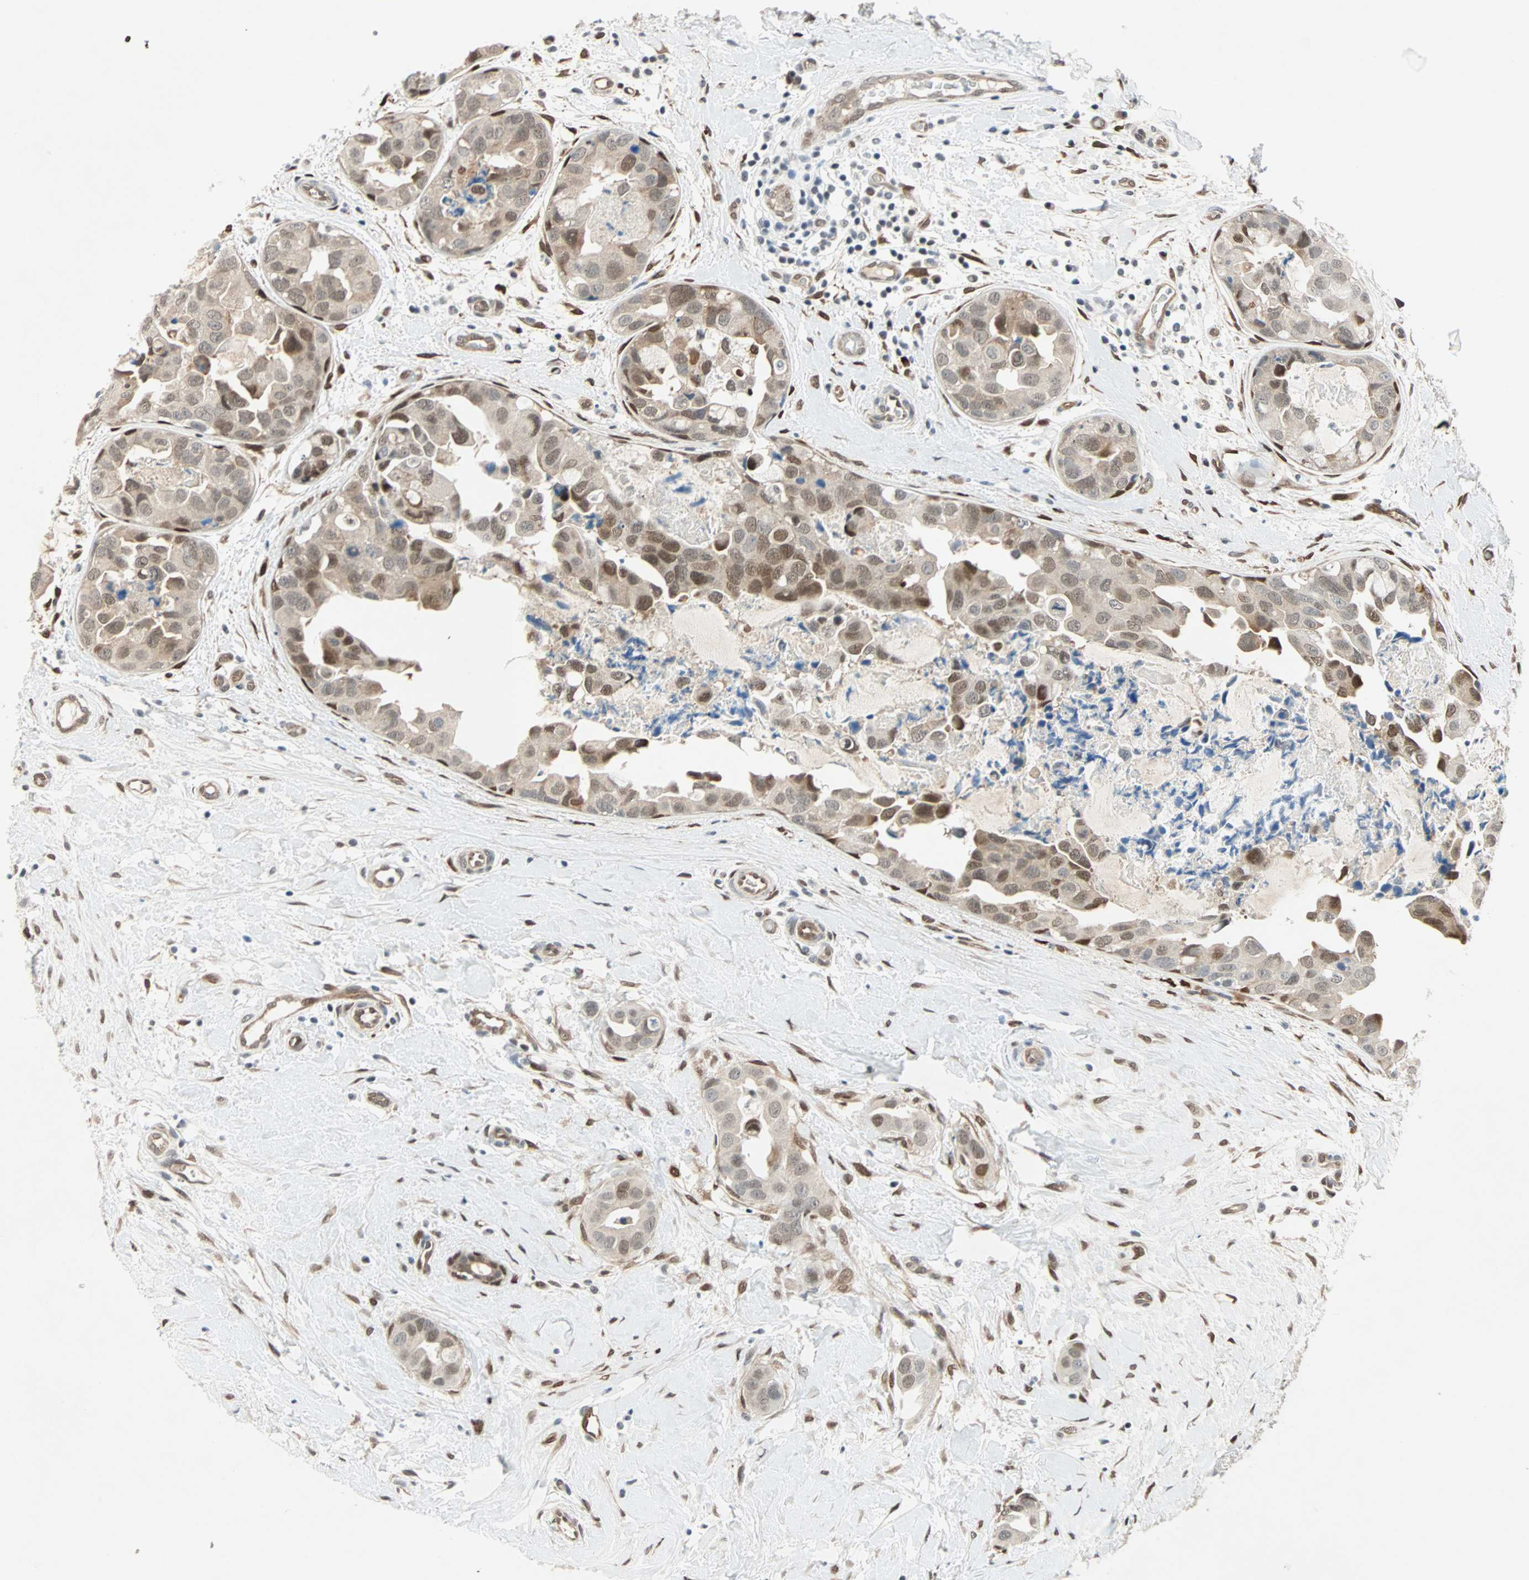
{"staining": {"intensity": "moderate", "quantity": ">75%", "location": "cytoplasmic/membranous,nuclear"}, "tissue": "breast cancer", "cell_type": "Tumor cells", "image_type": "cancer", "snomed": [{"axis": "morphology", "description": "Duct carcinoma"}, {"axis": "topography", "description": "Breast"}], "caption": "Breast infiltrating ductal carcinoma stained for a protein displays moderate cytoplasmic/membranous and nuclear positivity in tumor cells.", "gene": "WWTR1", "patient": {"sex": "female", "age": 40}}